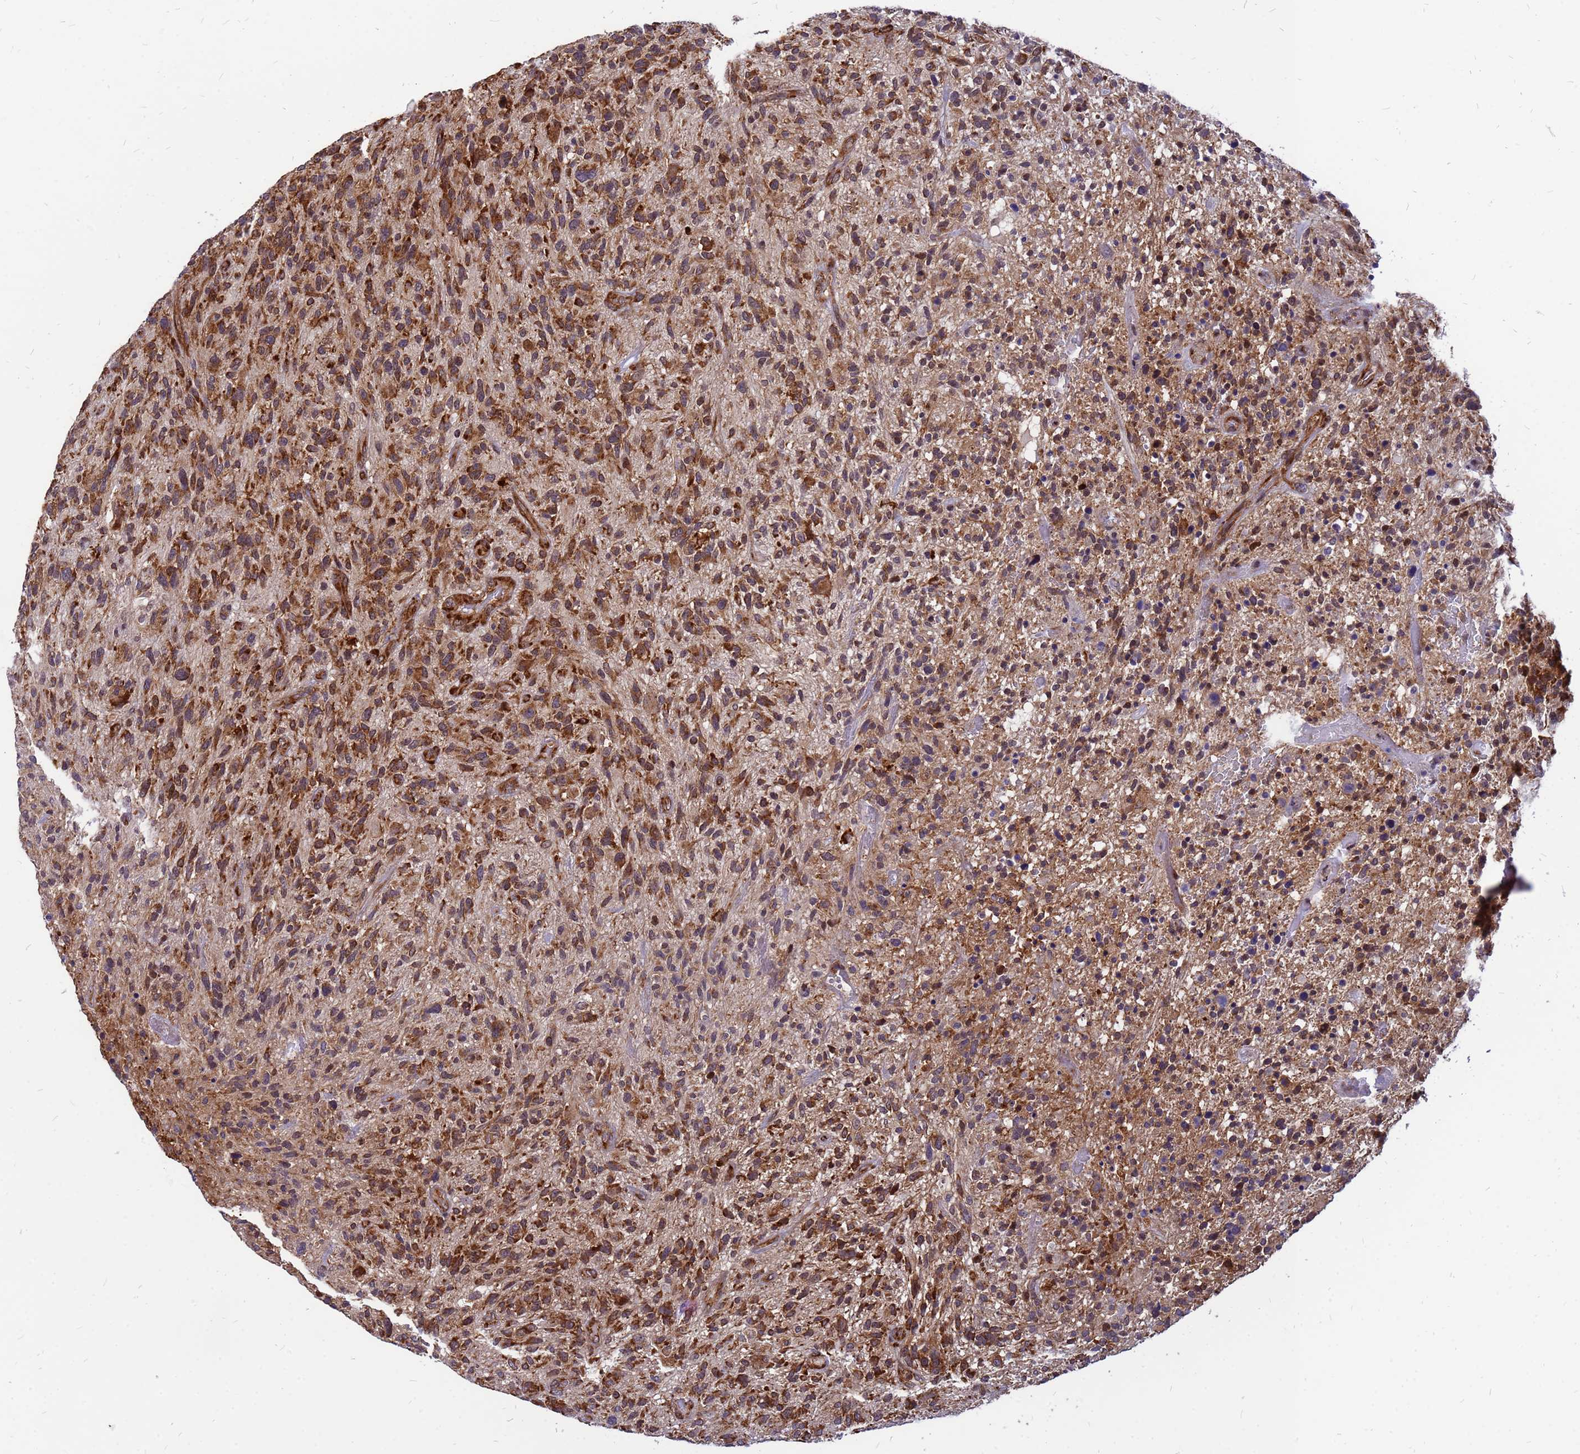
{"staining": {"intensity": "moderate", "quantity": ">75%", "location": "cytoplasmic/membranous"}, "tissue": "glioma", "cell_type": "Tumor cells", "image_type": "cancer", "snomed": [{"axis": "morphology", "description": "Glioma, malignant, High grade"}, {"axis": "topography", "description": "Brain"}], "caption": "Immunohistochemistry (DAB) staining of human glioma demonstrates moderate cytoplasmic/membranous protein staining in about >75% of tumor cells.", "gene": "RPL8", "patient": {"sex": "male", "age": 47}}